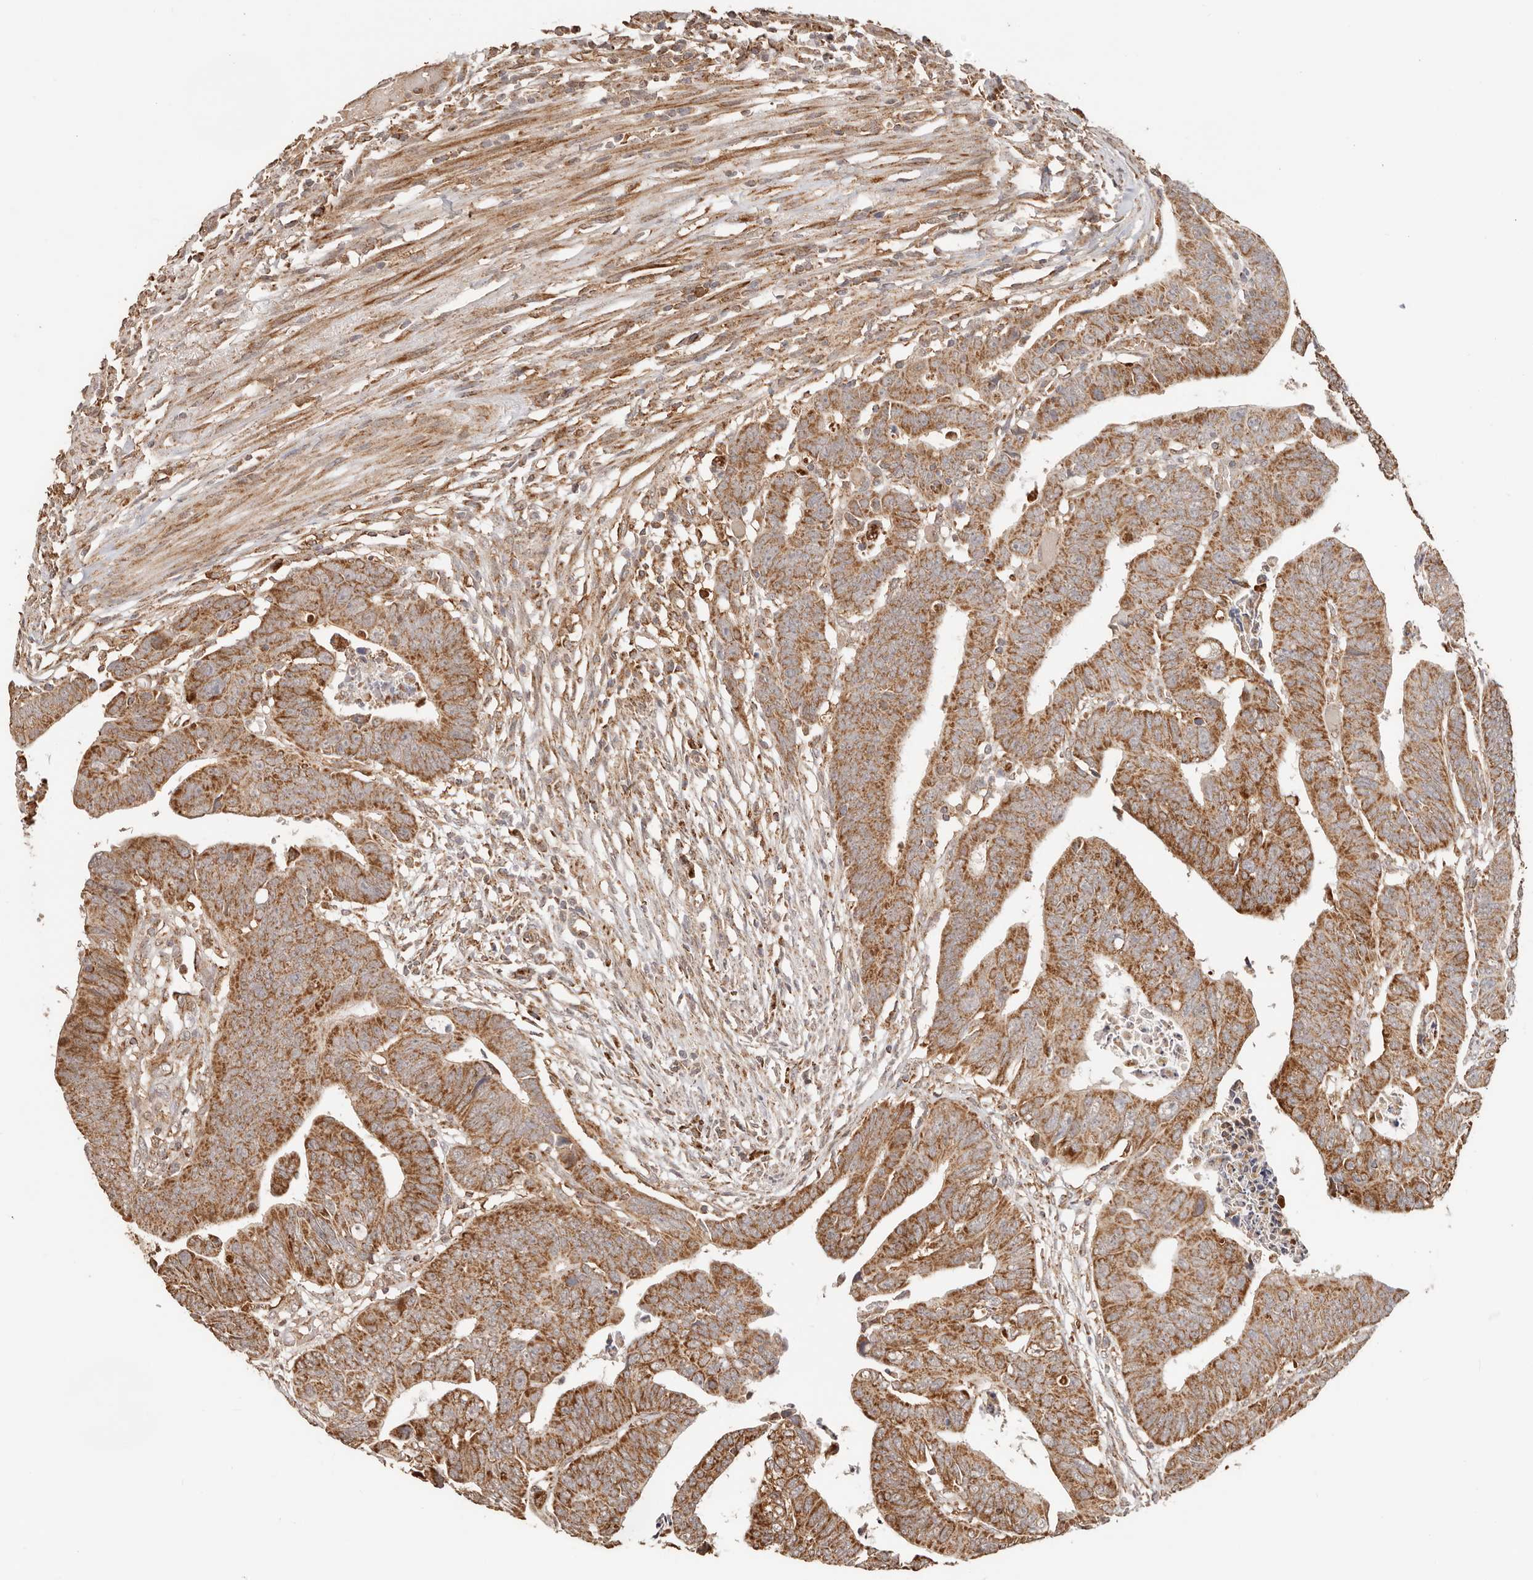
{"staining": {"intensity": "strong", "quantity": ">75%", "location": "cytoplasmic/membranous"}, "tissue": "colorectal cancer", "cell_type": "Tumor cells", "image_type": "cancer", "snomed": [{"axis": "morphology", "description": "Adenocarcinoma, NOS"}, {"axis": "topography", "description": "Rectum"}], "caption": "Adenocarcinoma (colorectal) stained with a brown dye shows strong cytoplasmic/membranous positive expression in approximately >75% of tumor cells.", "gene": "NDUFB11", "patient": {"sex": "female", "age": 65}}